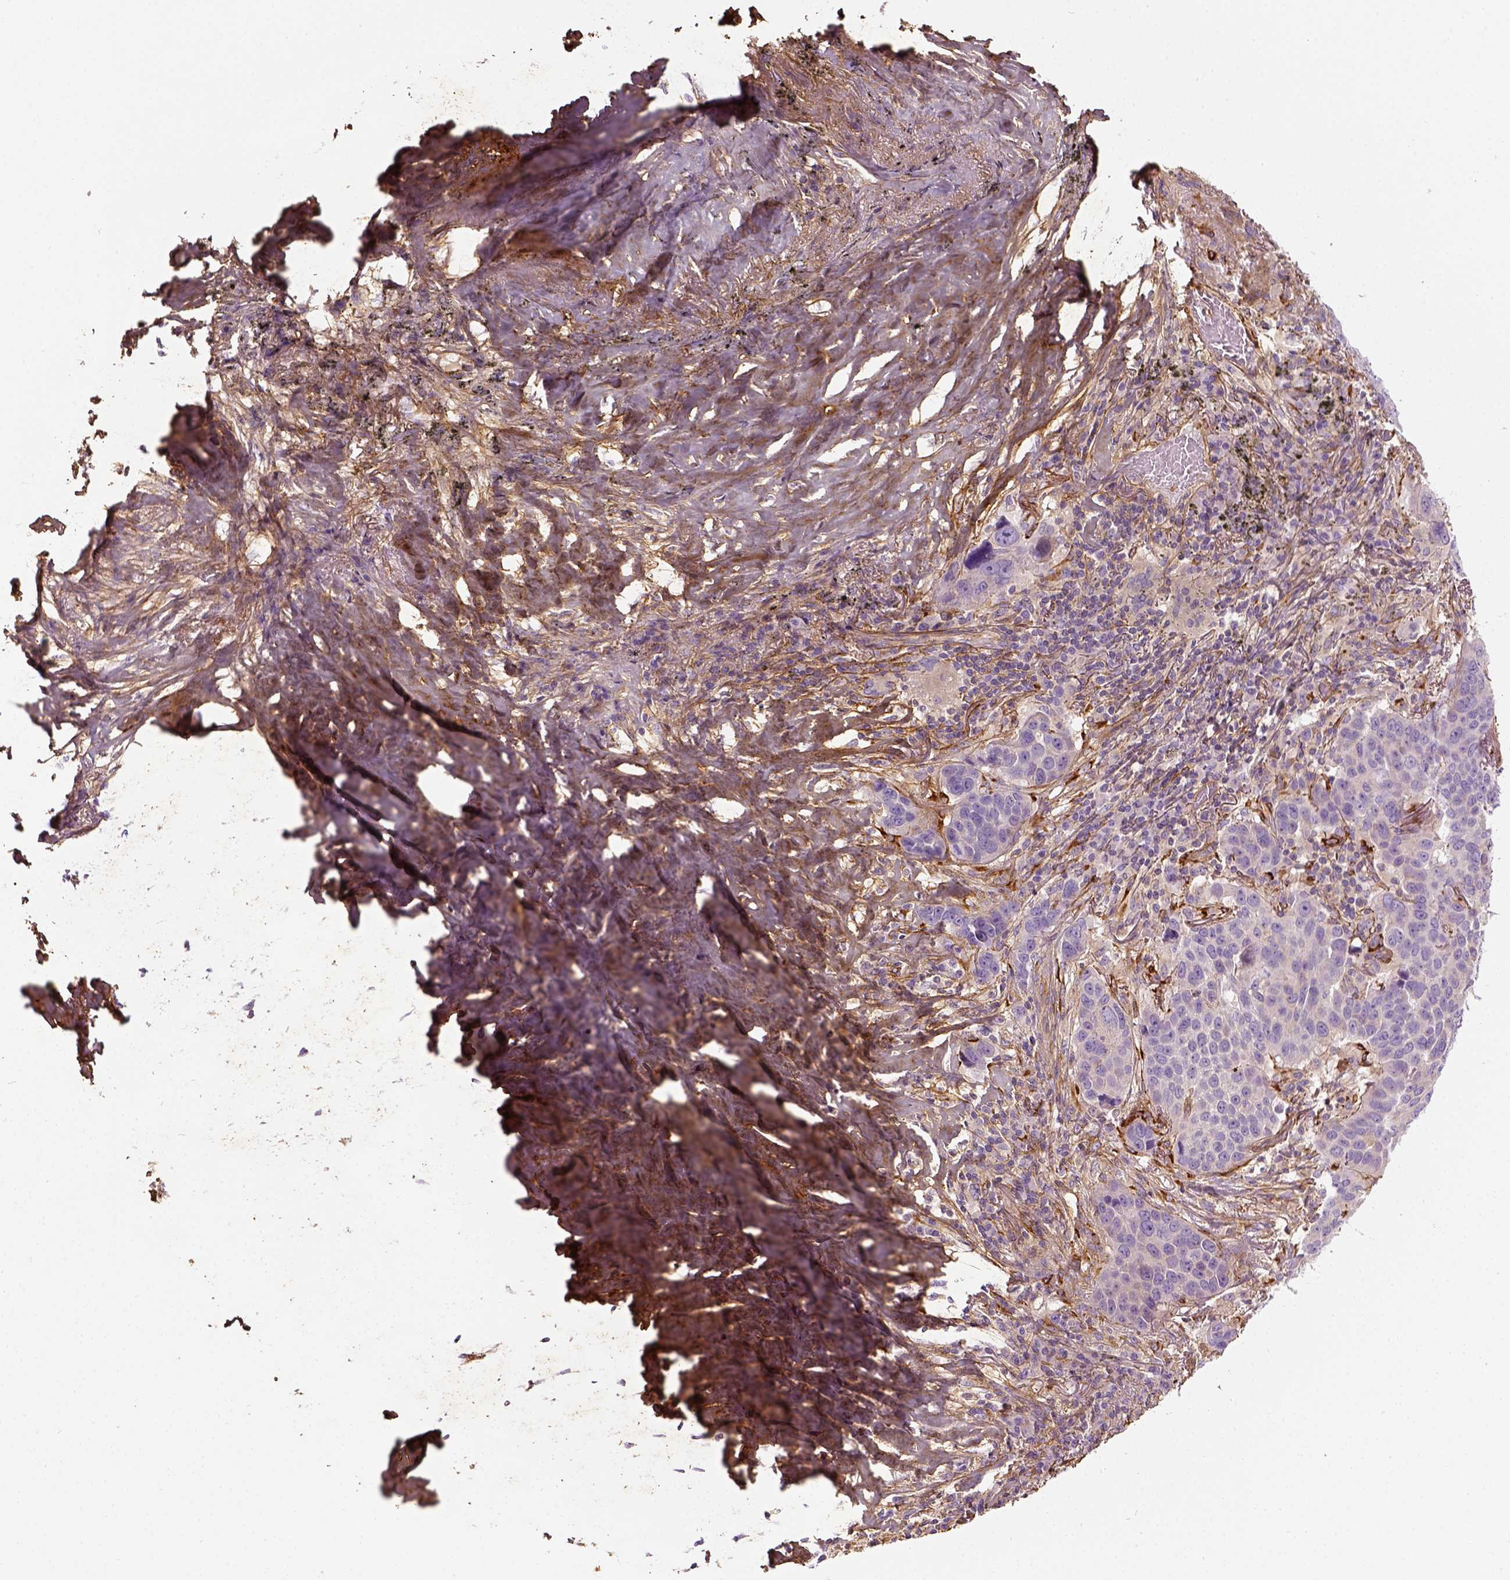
{"staining": {"intensity": "negative", "quantity": "none", "location": "none"}, "tissue": "lung cancer", "cell_type": "Tumor cells", "image_type": "cancer", "snomed": [{"axis": "morphology", "description": "Squamous cell carcinoma, NOS"}, {"axis": "topography", "description": "Lung"}], "caption": "Immunohistochemistry image of squamous cell carcinoma (lung) stained for a protein (brown), which exhibits no expression in tumor cells.", "gene": "COL6A2", "patient": {"sex": "male", "age": 68}}